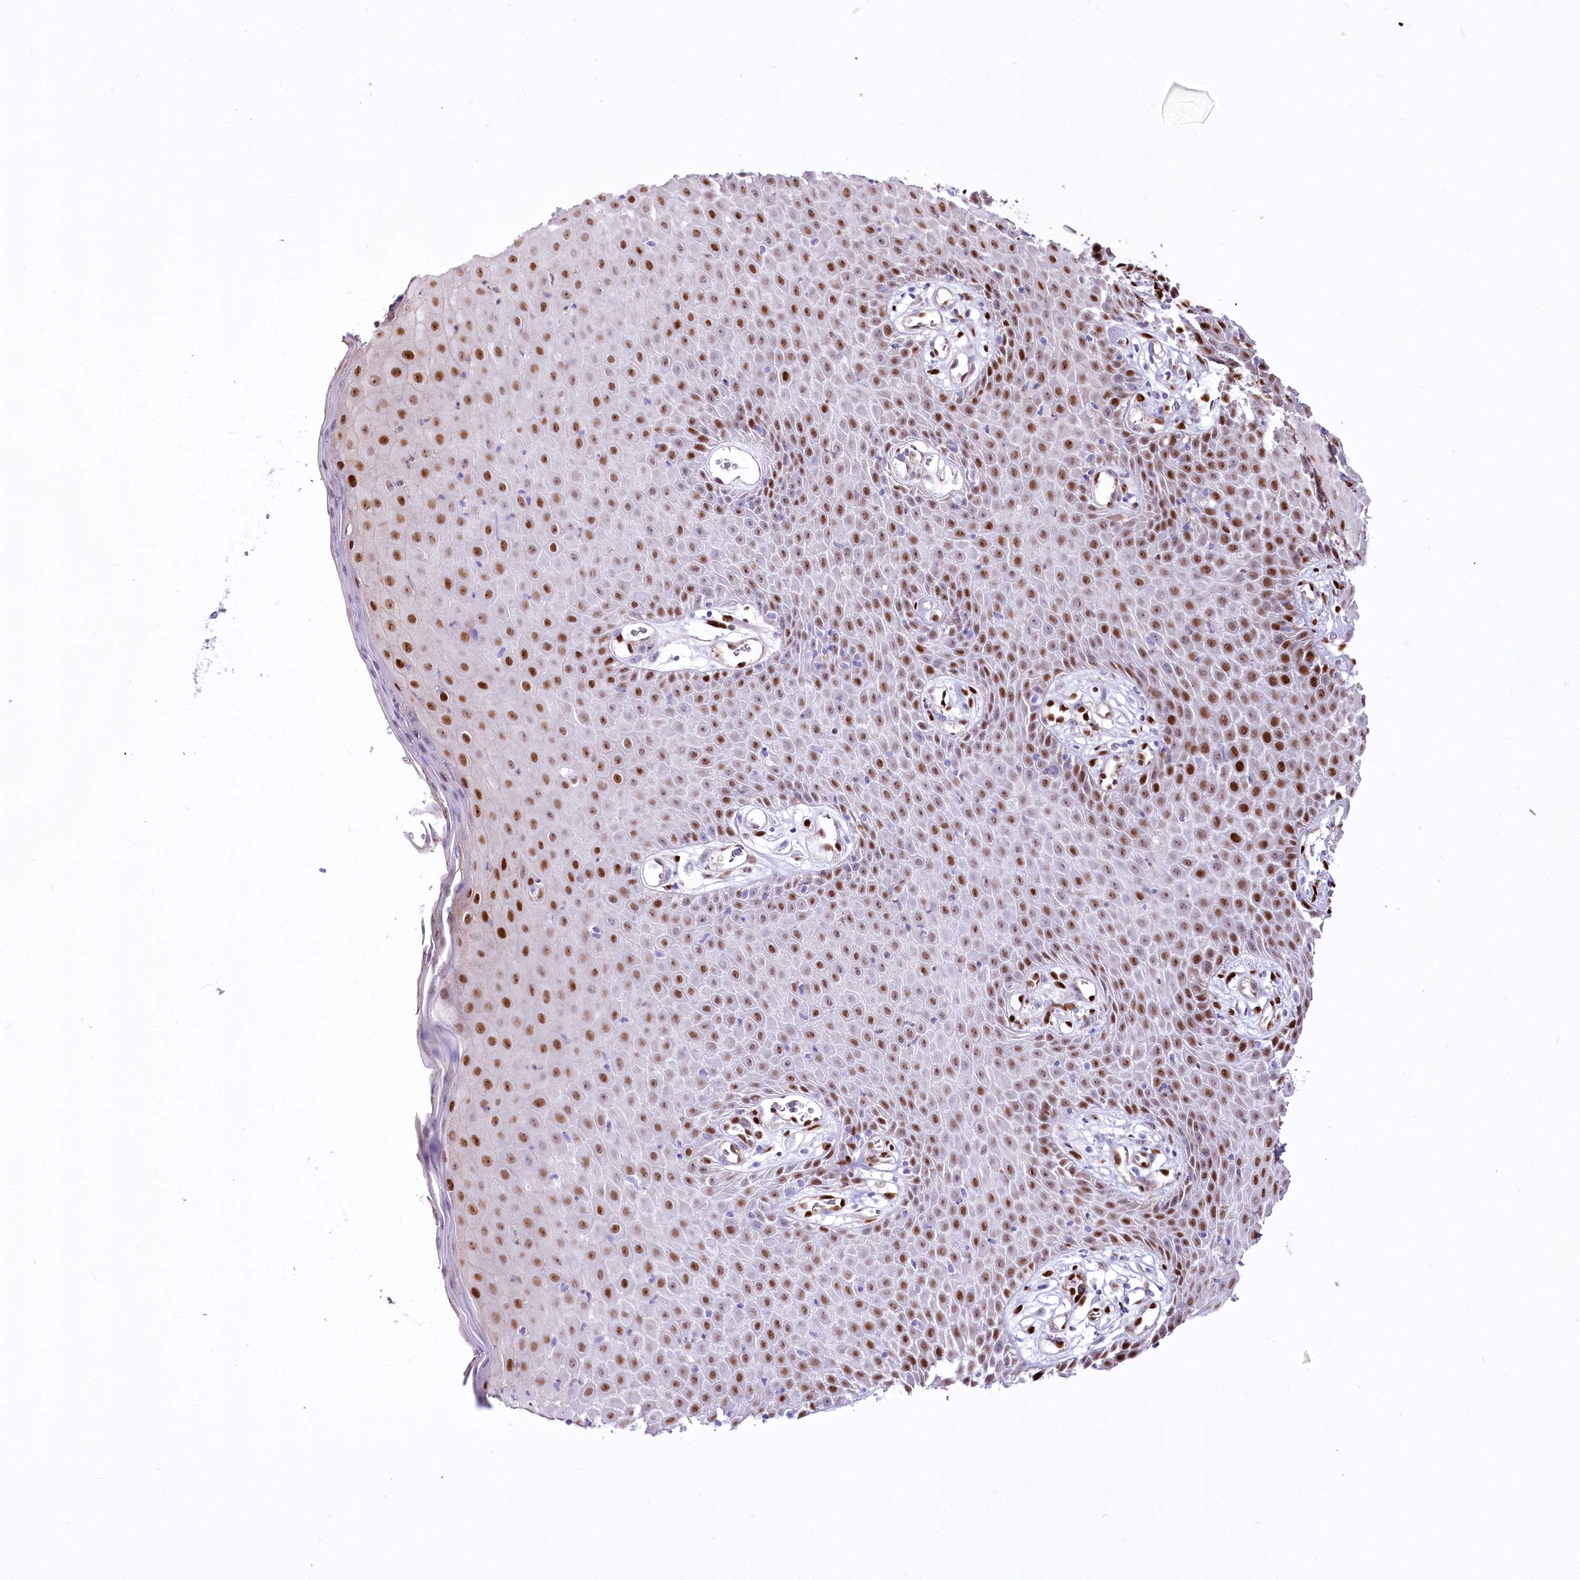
{"staining": {"intensity": "moderate", "quantity": ">75%", "location": "nuclear"}, "tissue": "skin", "cell_type": "Epidermal cells", "image_type": "normal", "snomed": [{"axis": "morphology", "description": "Normal tissue, NOS"}, {"axis": "topography", "description": "Vulva"}], "caption": "DAB immunohistochemical staining of normal human skin reveals moderate nuclear protein staining in about >75% of epidermal cells.", "gene": "PTMS", "patient": {"sex": "female", "age": 68}}